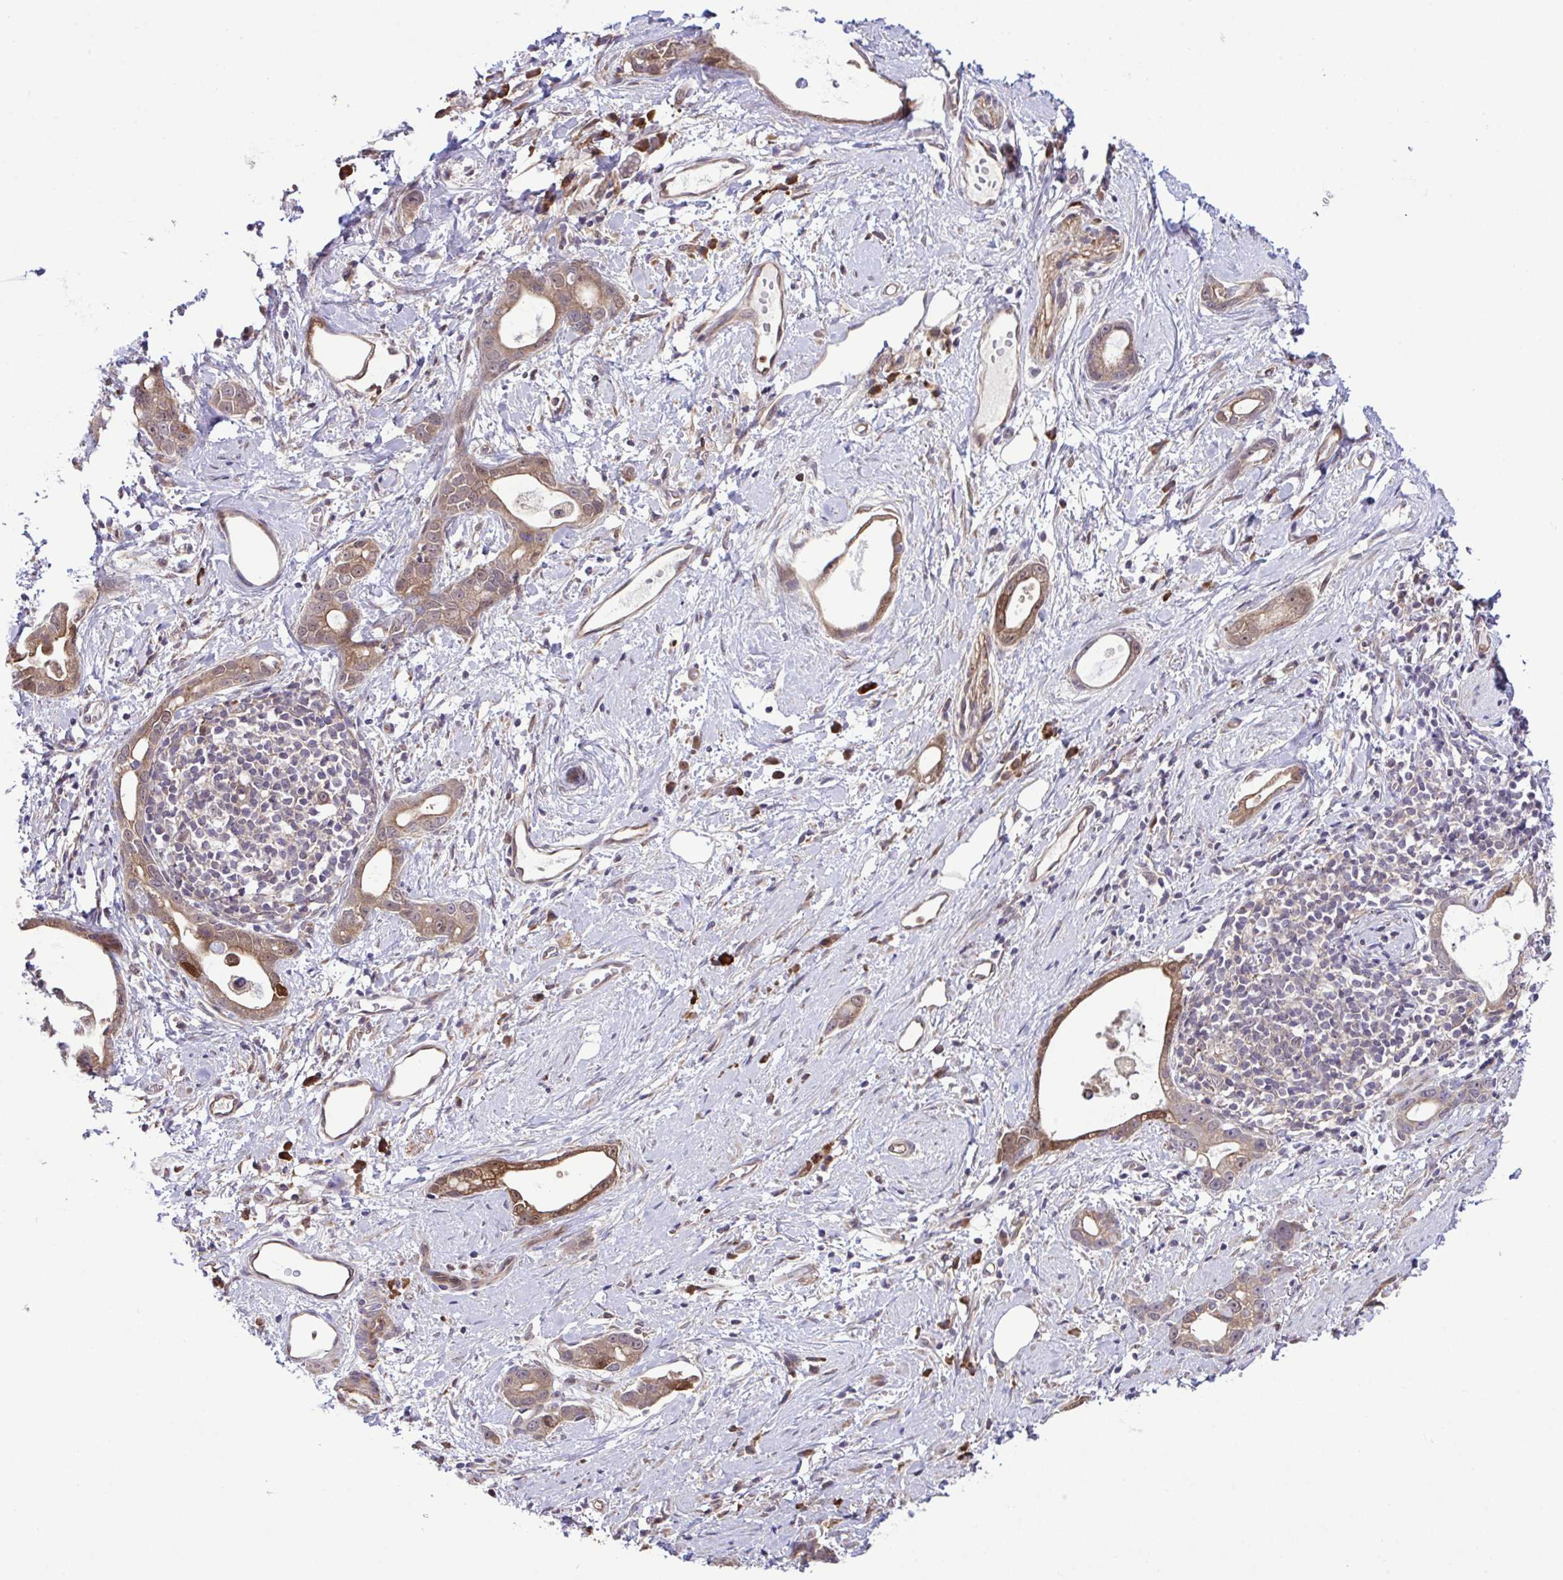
{"staining": {"intensity": "moderate", "quantity": ">75%", "location": "cytoplasmic/membranous"}, "tissue": "stomach cancer", "cell_type": "Tumor cells", "image_type": "cancer", "snomed": [{"axis": "morphology", "description": "Adenocarcinoma, NOS"}, {"axis": "topography", "description": "Stomach"}], "caption": "Immunohistochemistry image of human stomach adenocarcinoma stained for a protein (brown), which displays medium levels of moderate cytoplasmic/membranous positivity in approximately >75% of tumor cells.", "gene": "CMPK1", "patient": {"sex": "male", "age": 55}}